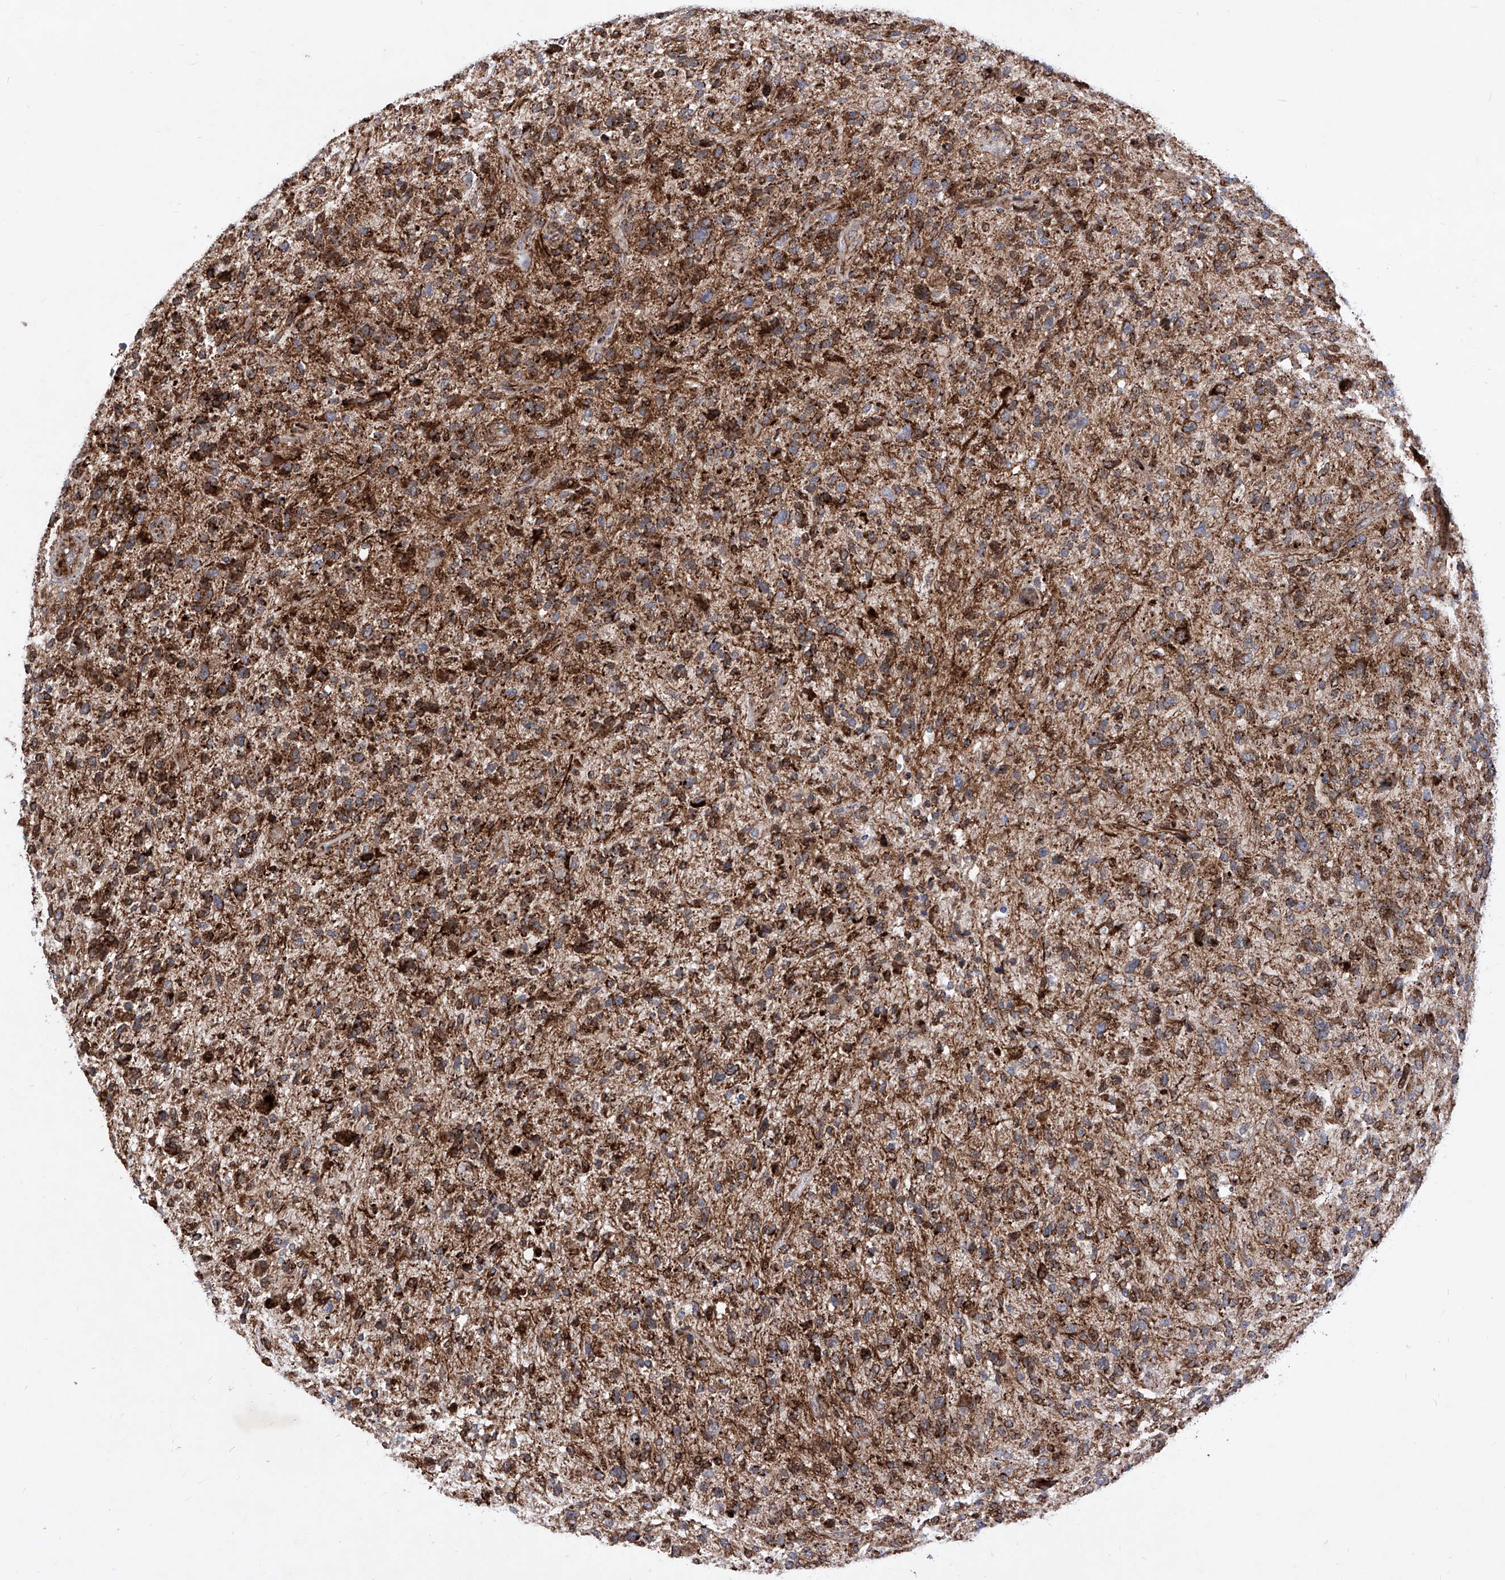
{"staining": {"intensity": "moderate", "quantity": ">75%", "location": "cytoplasmic/membranous"}, "tissue": "glioma", "cell_type": "Tumor cells", "image_type": "cancer", "snomed": [{"axis": "morphology", "description": "Glioma, malignant, High grade"}, {"axis": "topography", "description": "Brain"}], "caption": "Protein analysis of malignant high-grade glioma tissue exhibits moderate cytoplasmic/membranous expression in approximately >75% of tumor cells.", "gene": "SEMA6A", "patient": {"sex": "male", "age": 47}}